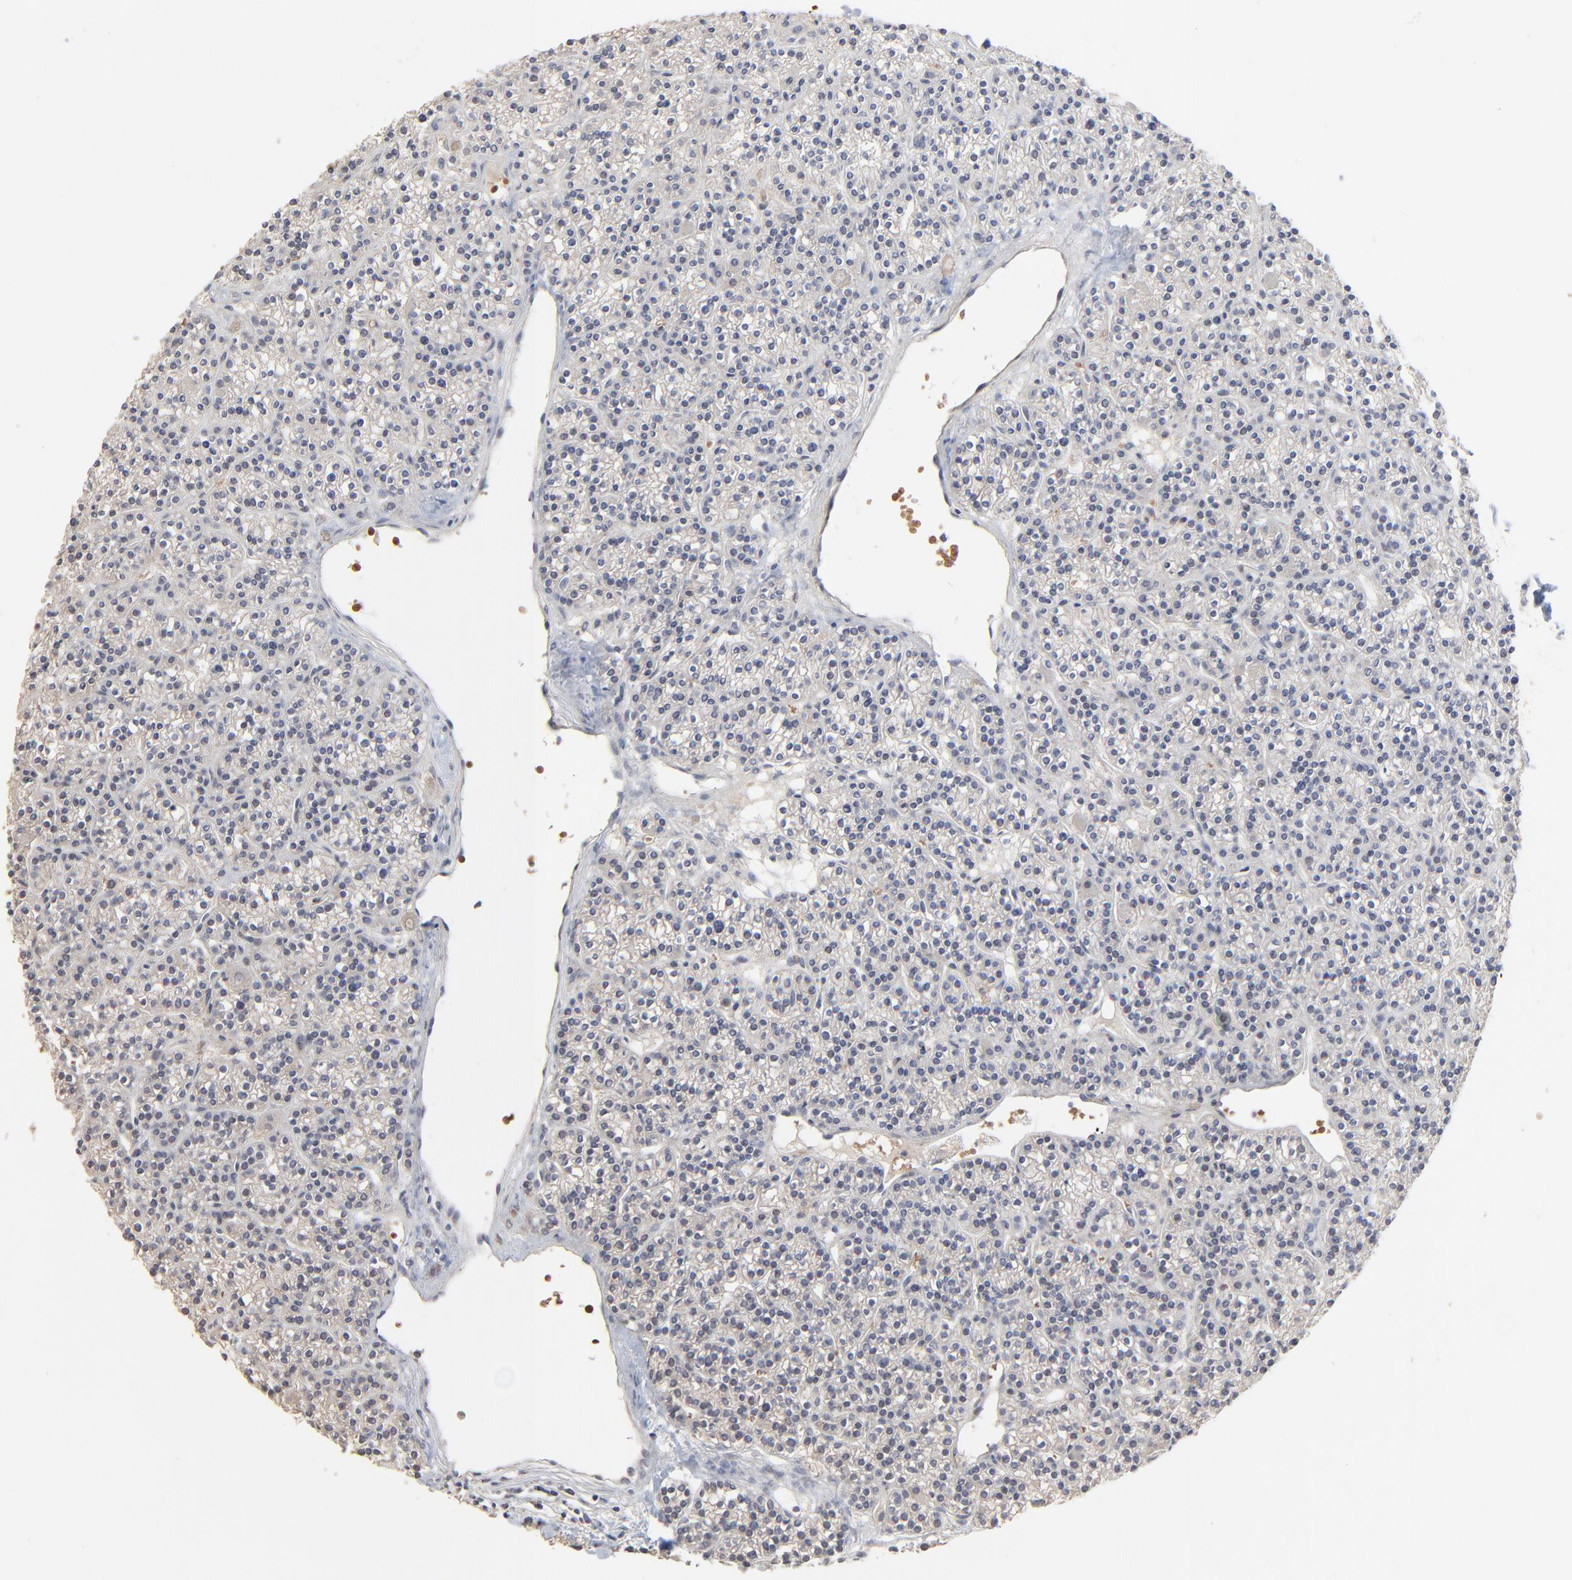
{"staining": {"intensity": "moderate", "quantity": "25%-75%", "location": "cytoplasmic/membranous"}, "tissue": "parathyroid gland", "cell_type": "Glandular cells", "image_type": "normal", "snomed": [{"axis": "morphology", "description": "Normal tissue, NOS"}, {"axis": "topography", "description": "Parathyroid gland"}], "caption": "Parathyroid gland was stained to show a protein in brown. There is medium levels of moderate cytoplasmic/membranous expression in approximately 25%-75% of glandular cells. (Brightfield microscopy of DAB IHC at high magnification).", "gene": "FANCB", "patient": {"sex": "female", "age": 50}}